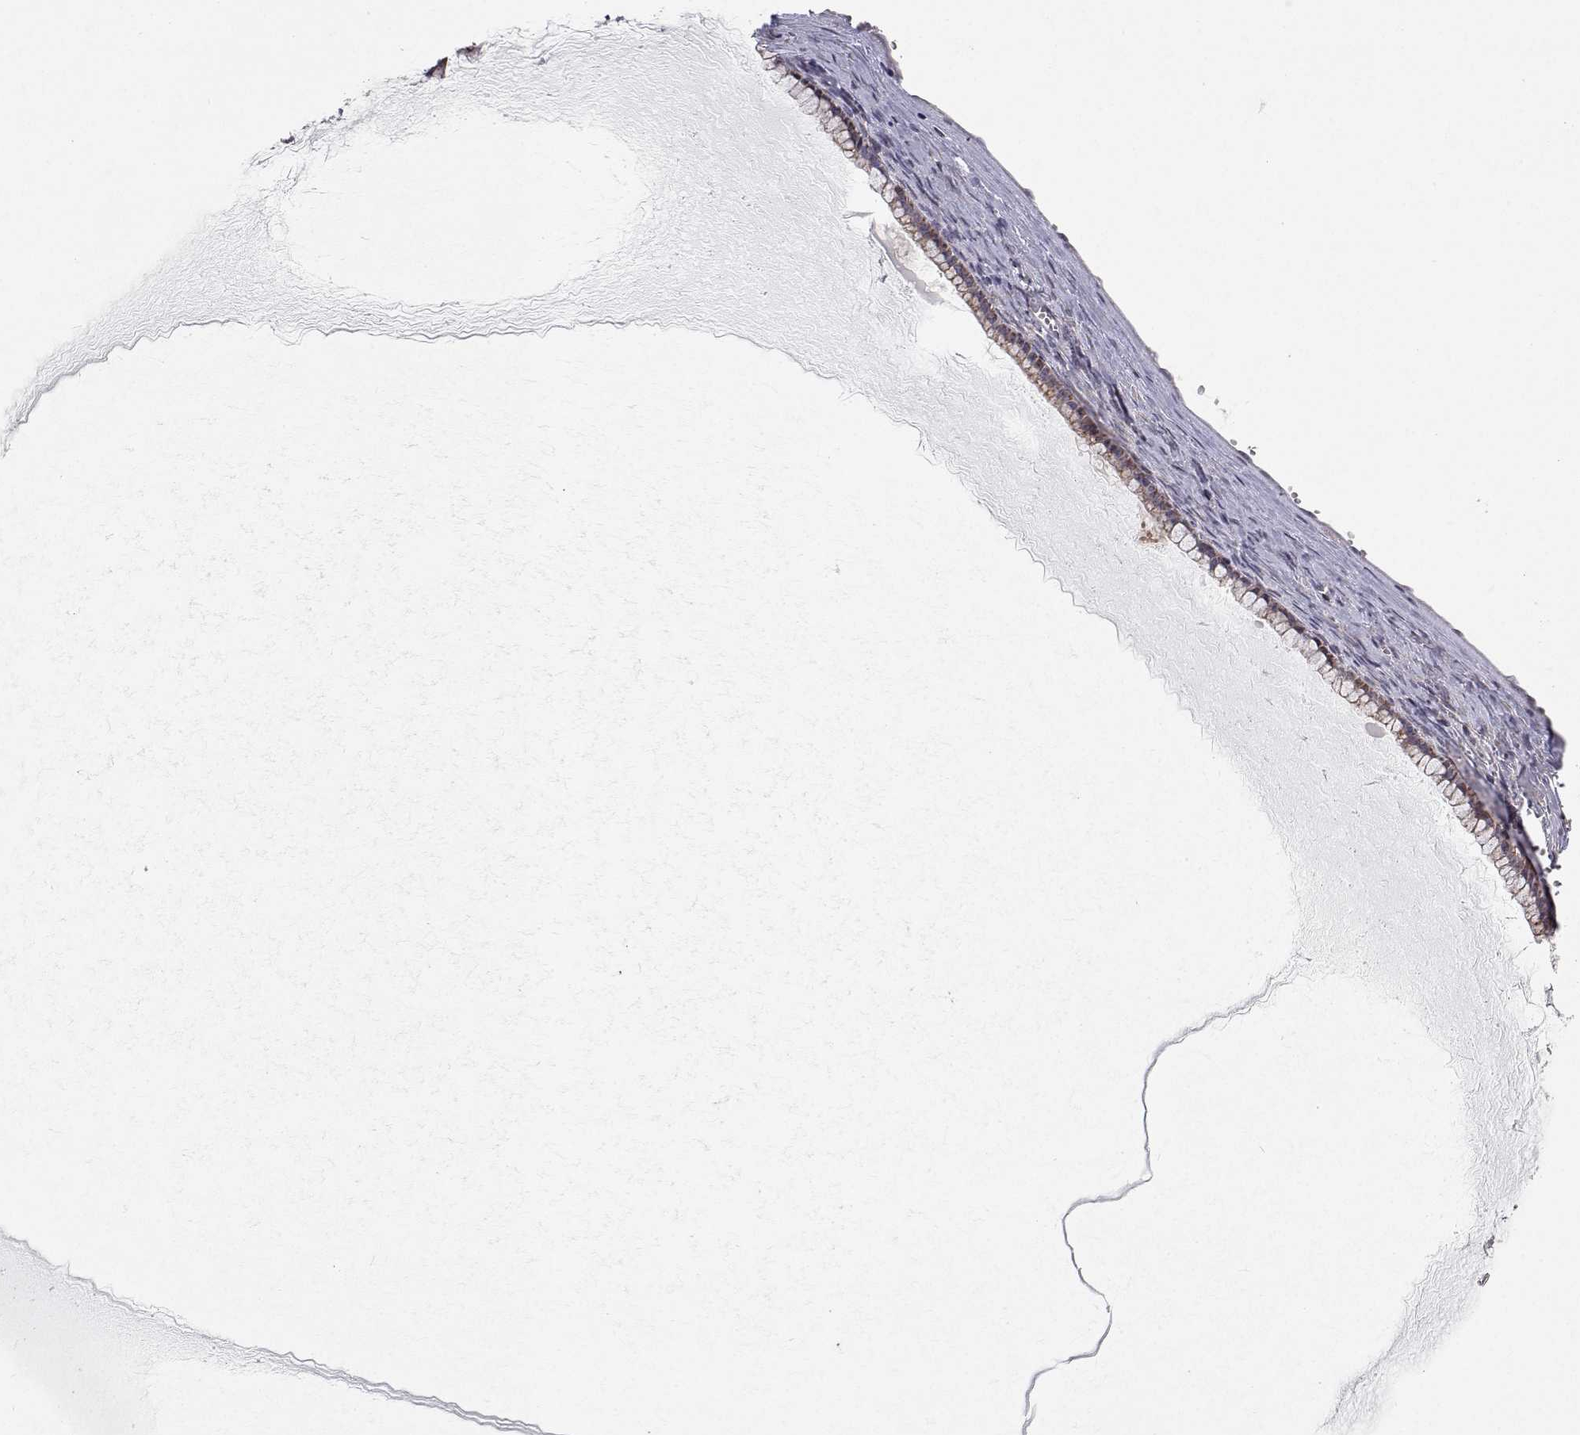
{"staining": {"intensity": "weak", "quantity": "25%-75%", "location": "cytoplasmic/membranous"}, "tissue": "ovarian cancer", "cell_type": "Tumor cells", "image_type": "cancer", "snomed": [{"axis": "morphology", "description": "Cystadenocarcinoma, mucinous, NOS"}, {"axis": "topography", "description": "Ovary"}], "caption": "High-power microscopy captured an immunohistochemistry histopathology image of ovarian cancer, revealing weak cytoplasmic/membranous staining in approximately 25%-75% of tumor cells. (DAB (3,3'-diaminobenzidine) IHC with brightfield microscopy, high magnification).", "gene": "MRPL3", "patient": {"sex": "female", "age": 41}}